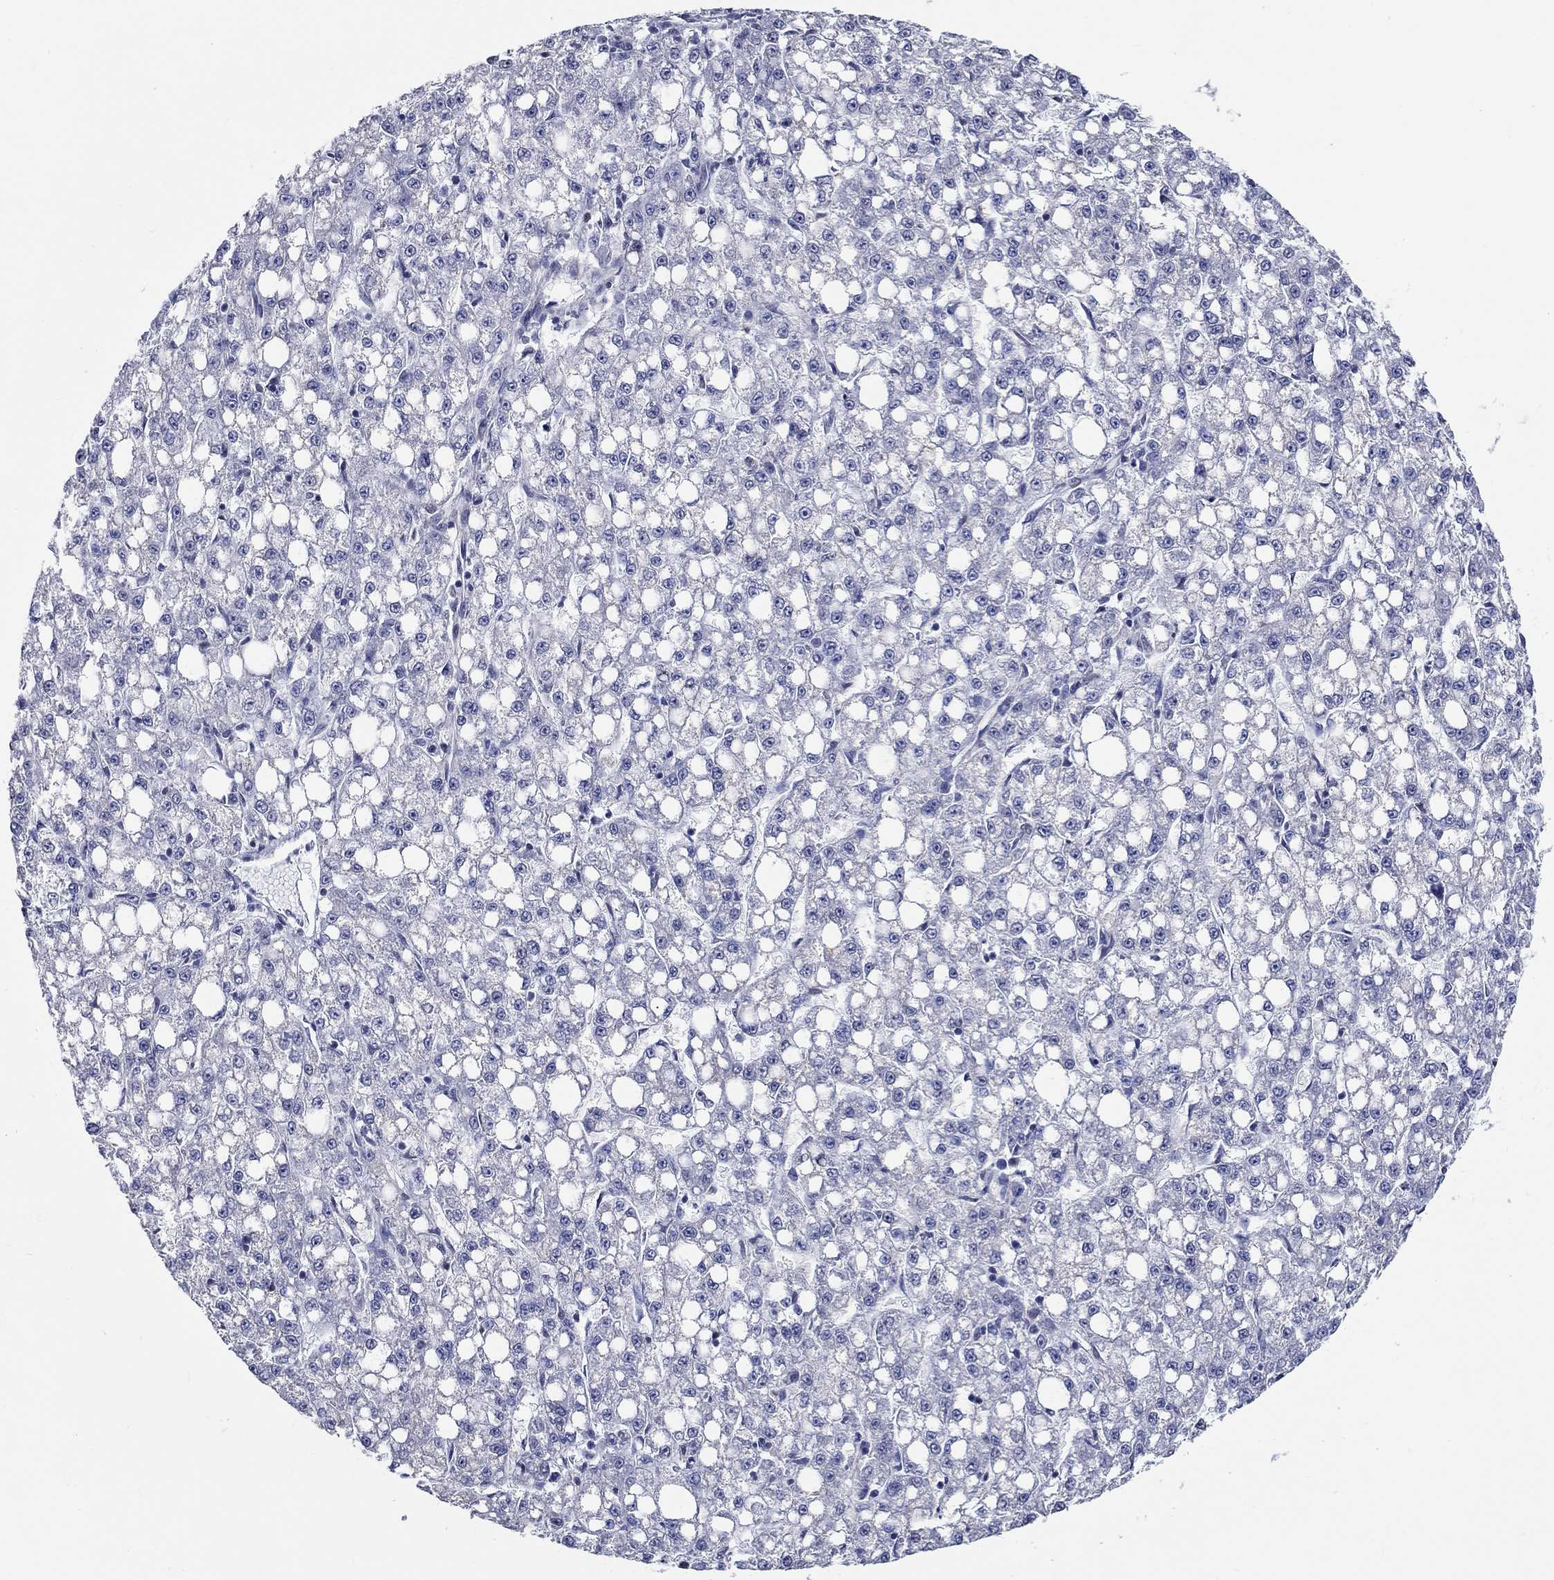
{"staining": {"intensity": "negative", "quantity": "none", "location": "none"}, "tissue": "liver cancer", "cell_type": "Tumor cells", "image_type": "cancer", "snomed": [{"axis": "morphology", "description": "Carcinoma, Hepatocellular, NOS"}, {"axis": "topography", "description": "Liver"}], "caption": "A histopathology image of human liver hepatocellular carcinoma is negative for staining in tumor cells.", "gene": "PDE1B", "patient": {"sex": "female", "age": 65}}